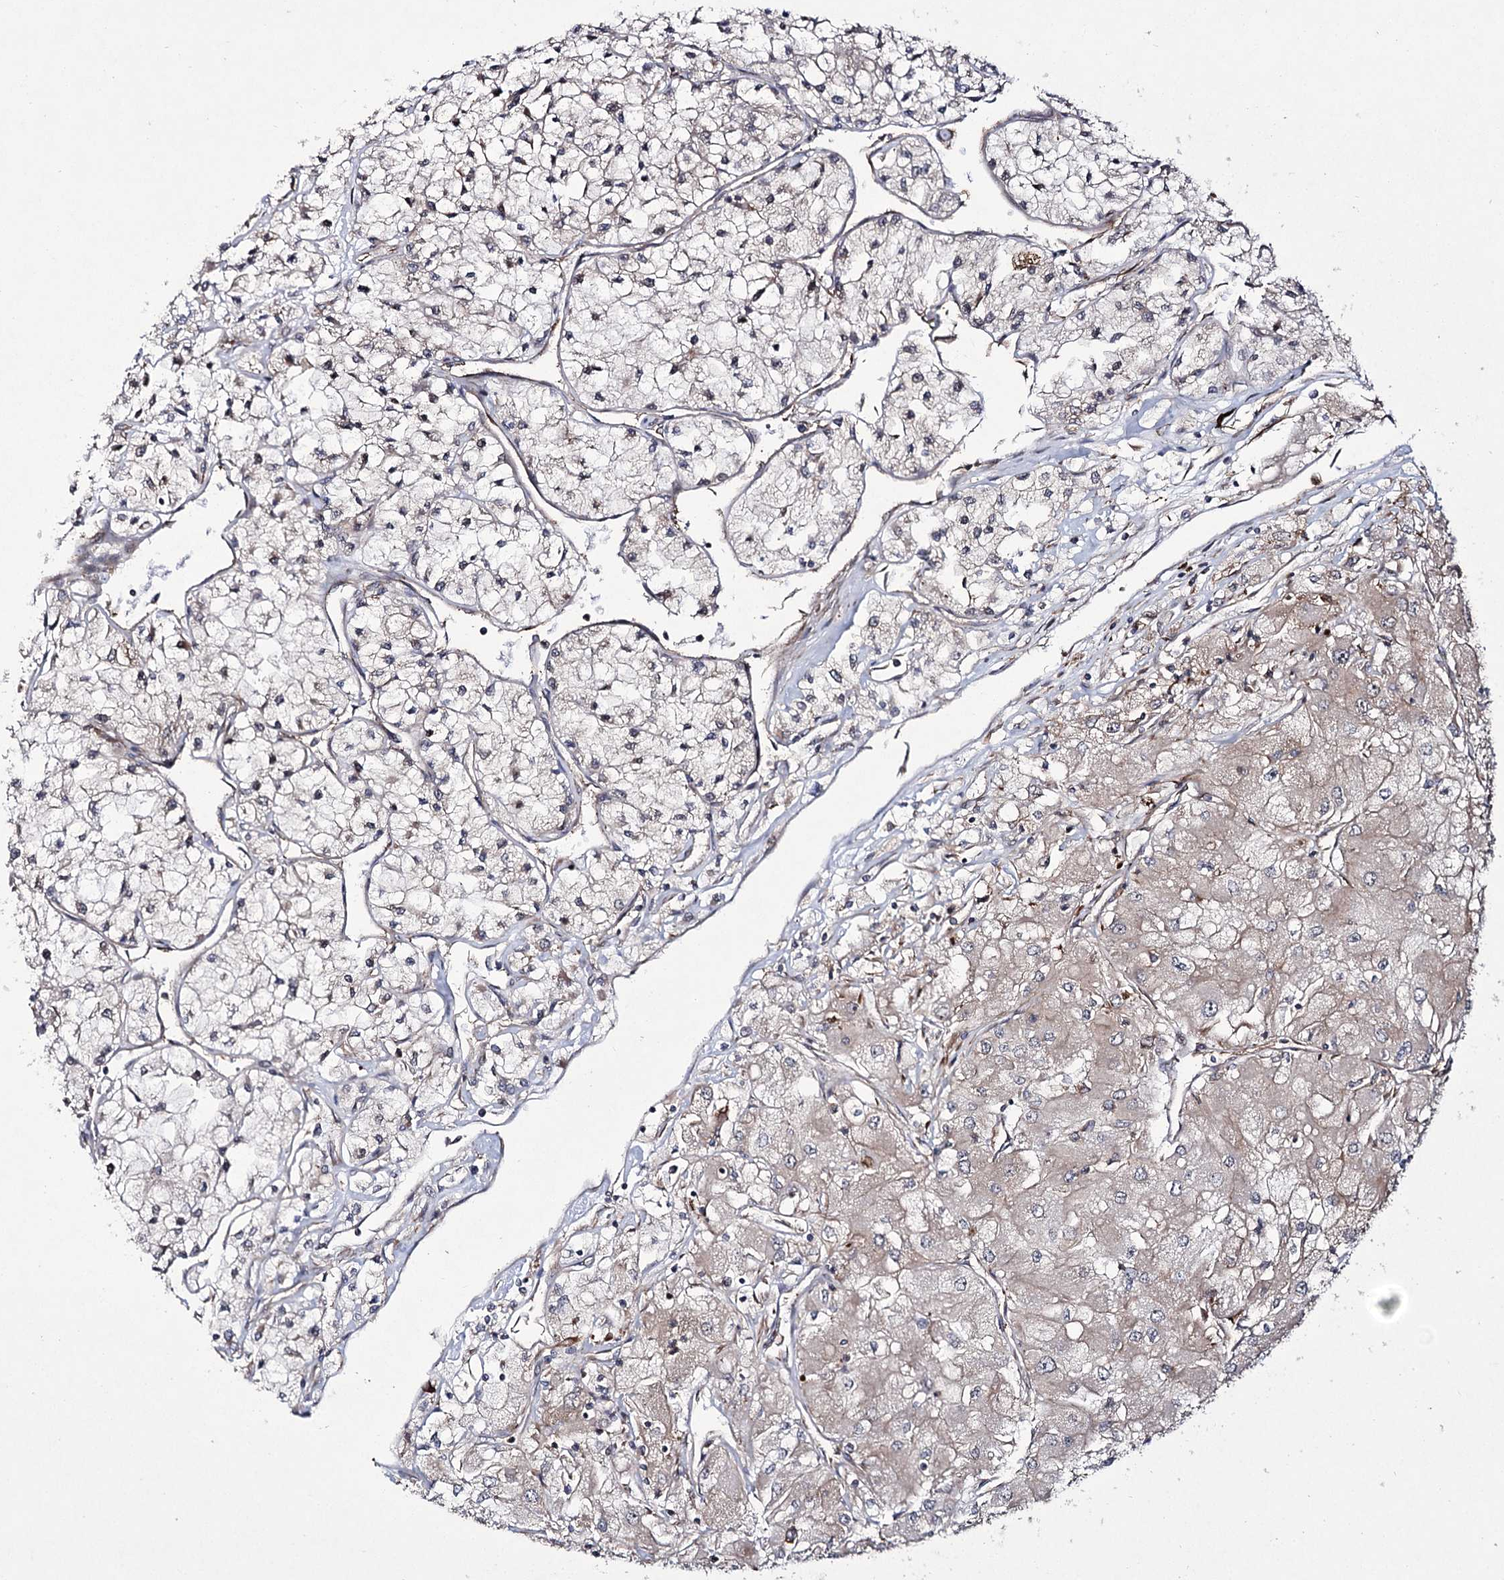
{"staining": {"intensity": "weak", "quantity": "<25%", "location": "cytoplasmic/membranous"}, "tissue": "renal cancer", "cell_type": "Tumor cells", "image_type": "cancer", "snomed": [{"axis": "morphology", "description": "Adenocarcinoma, NOS"}, {"axis": "topography", "description": "Kidney"}], "caption": "Renal cancer (adenocarcinoma) was stained to show a protein in brown. There is no significant expression in tumor cells.", "gene": "HECTD2", "patient": {"sex": "male", "age": 80}}